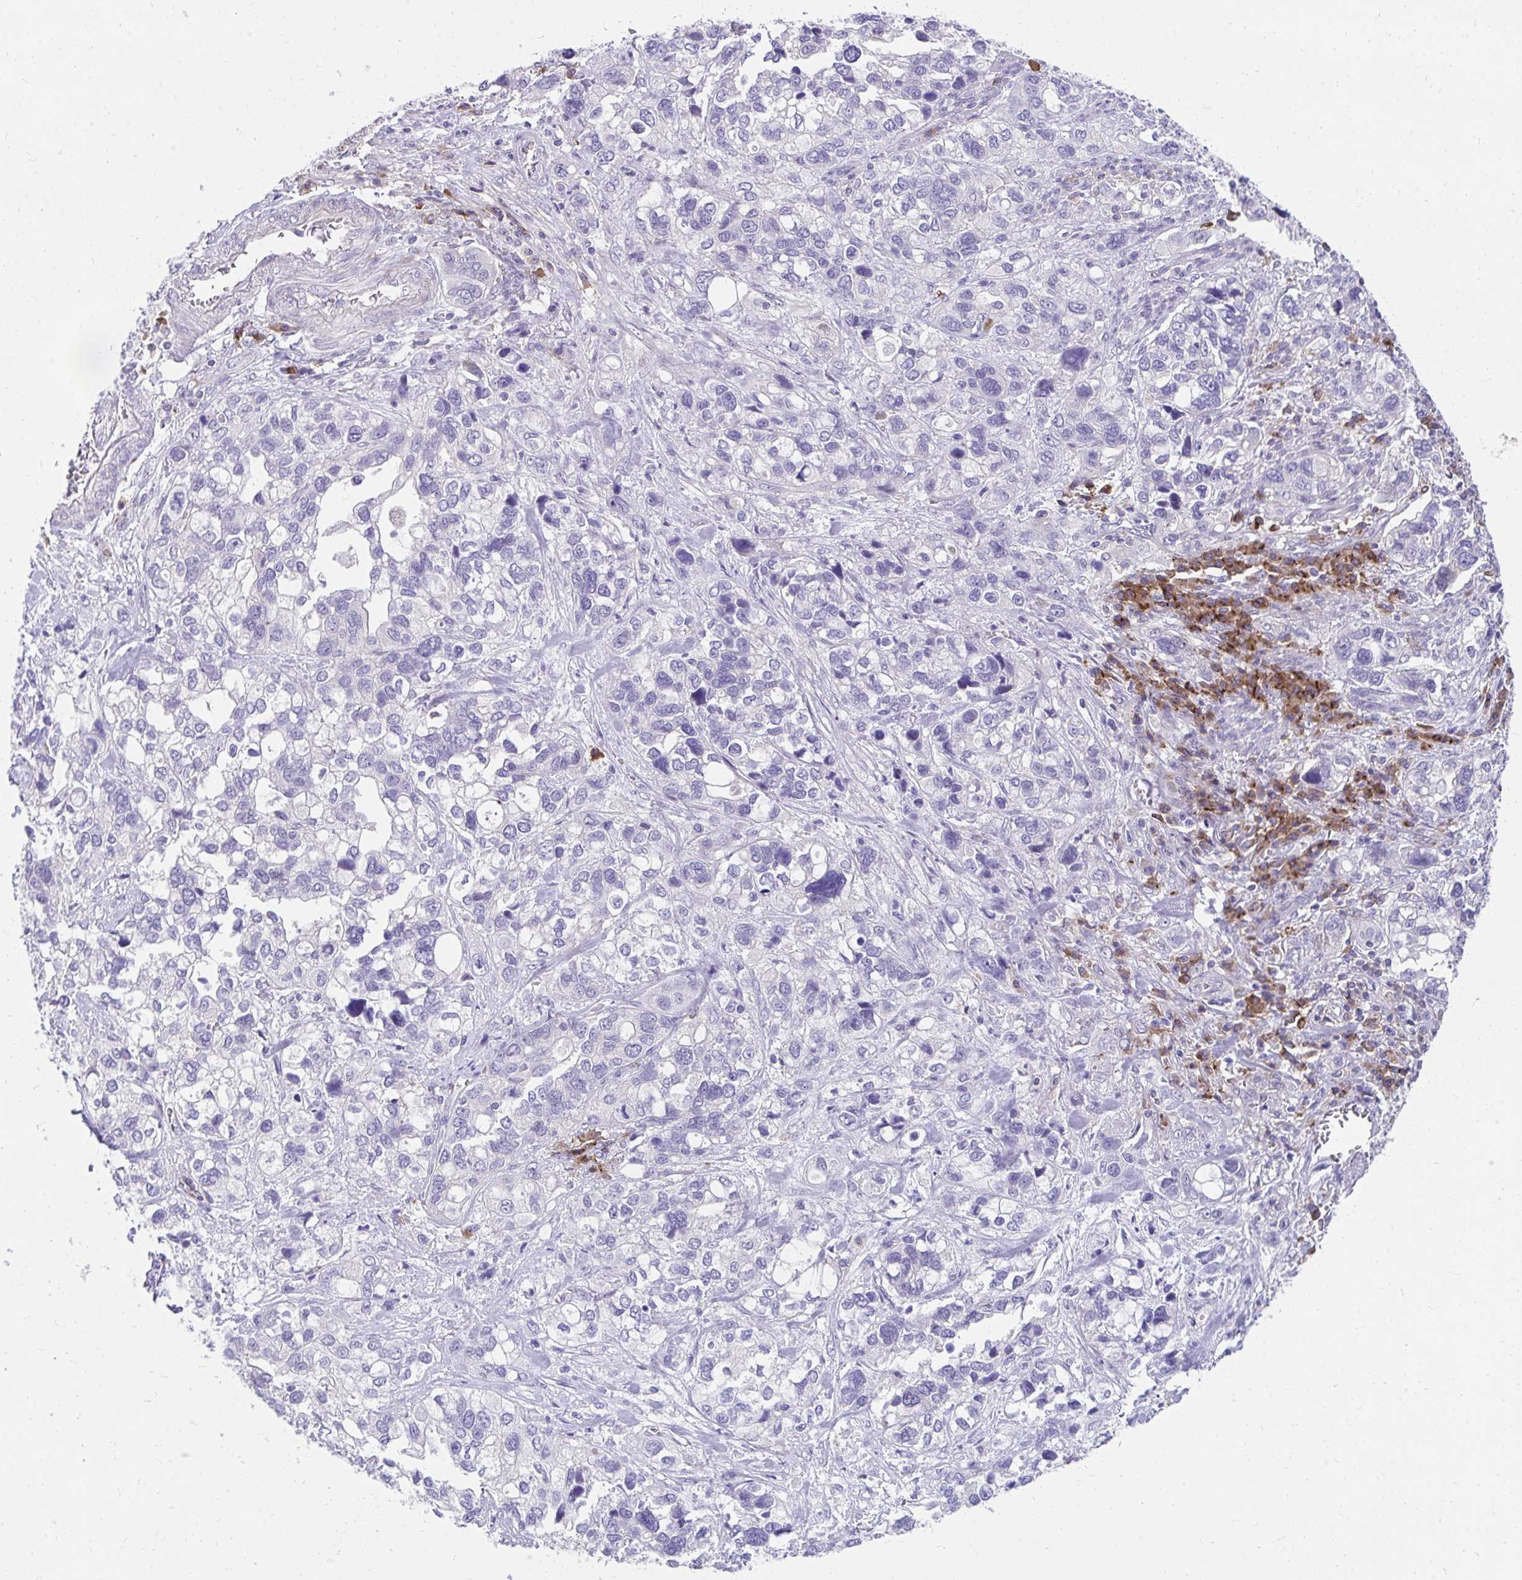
{"staining": {"intensity": "negative", "quantity": "none", "location": "none"}, "tissue": "stomach cancer", "cell_type": "Tumor cells", "image_type": "cancer", "snomed": [{"axis": "morphology", "description": "Adenocarcinoma, NOS"}, {"axis": "topography", "description": "Stomach, upper"}], "caption": "Protein analysis of stomach adenocarcinoma reveals no significant positivity in tumor cells. (Brightfield microscopy of DAB immunohistochemistry at high magnification).", "gene": "SLAMF7", "patient": {"sex": "female", "age": 81}}